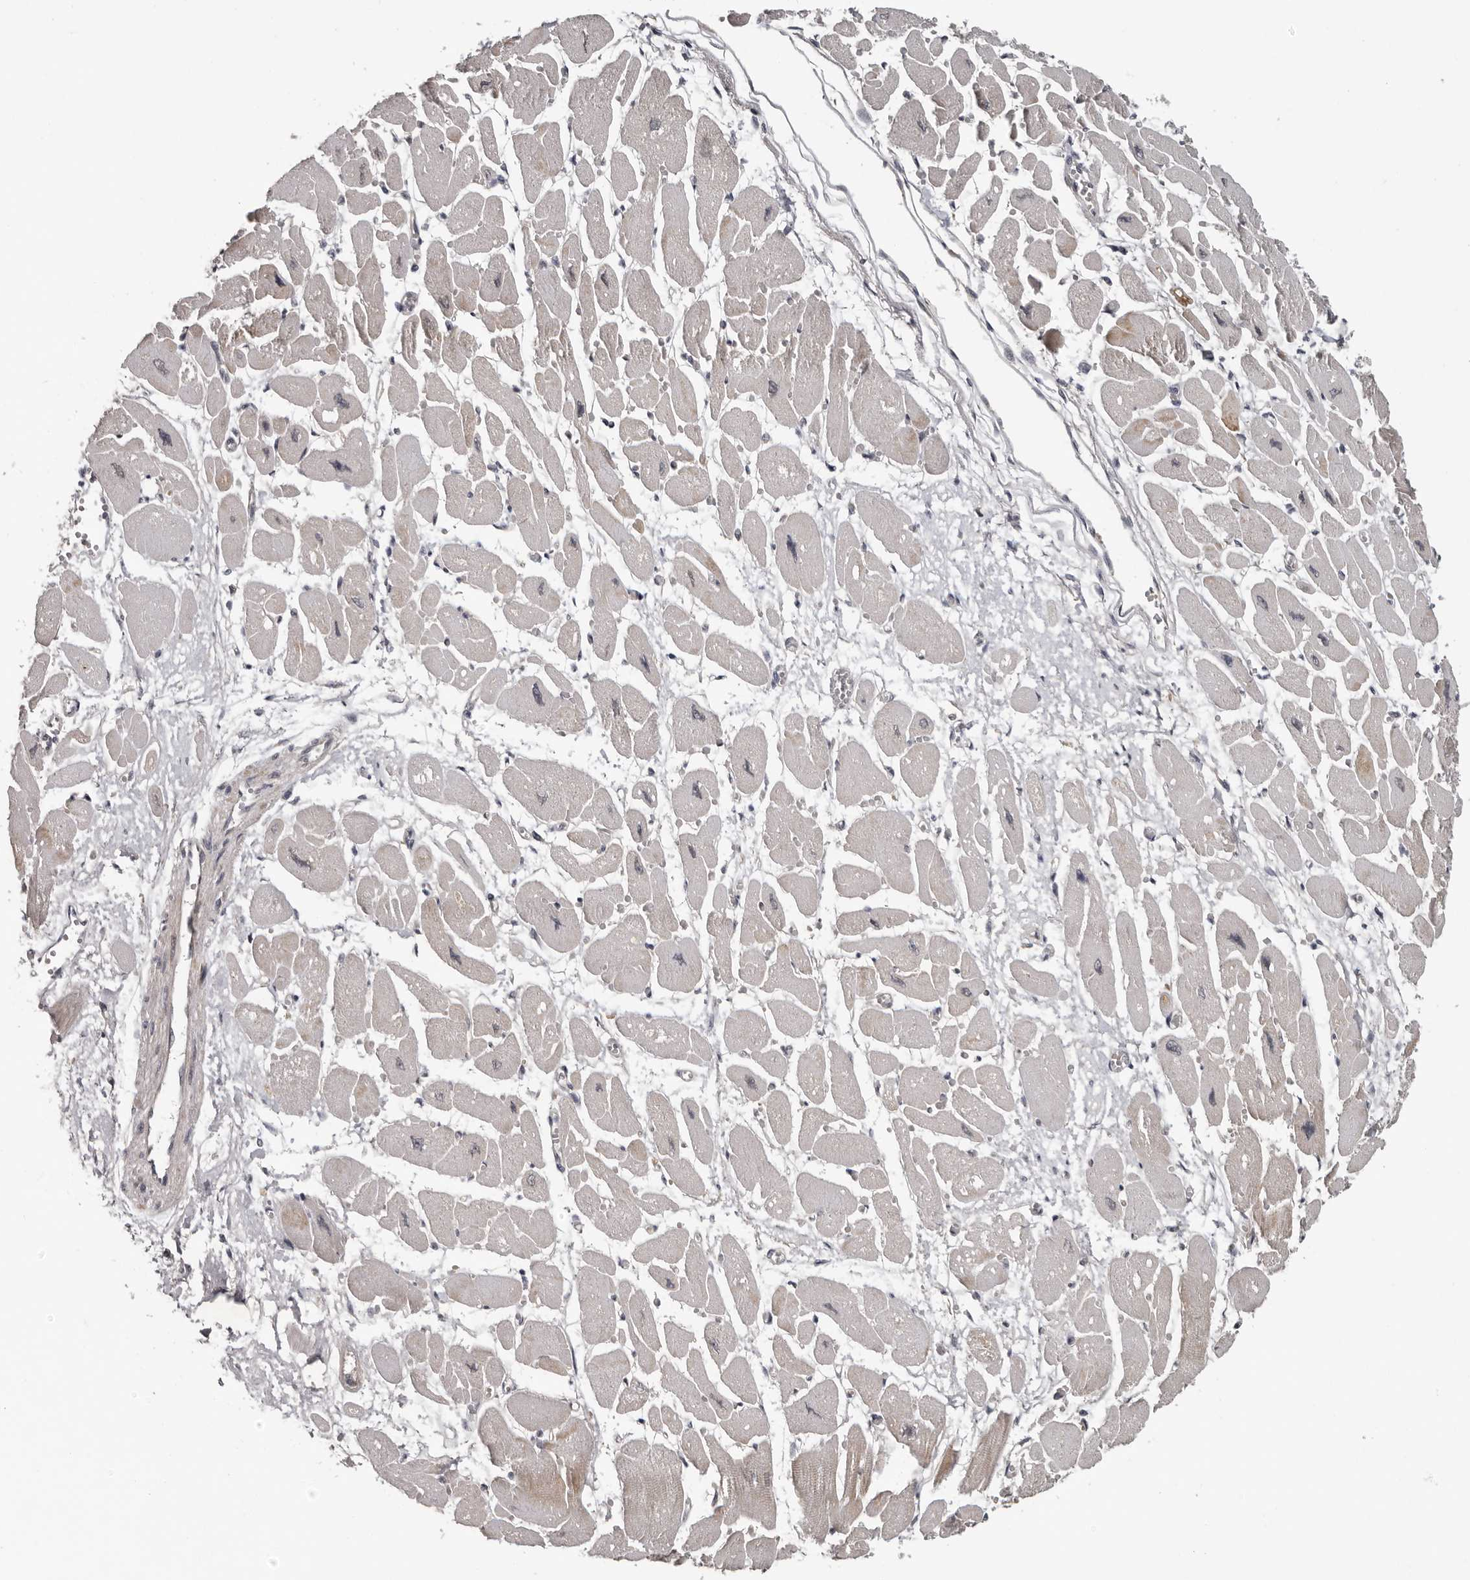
{"staining": {"intensity": "moderate", "quantity": "<25%", "location": "cytoplasmic/membranous"}, "tissue": "heart muscle", "cell_type": "Cardiomyocytes", "image_type": "normal", "snomed": [{"axis": "morphology", "description": "Normal tissue, NOS"}, {"axis": "topography", "description": "Heart"}], "caption": "Heart muscle stained with DAB immunohistochemistry shows low levels of moderate cytoplasmic/membranous staining in about <25% of cardiomyocytes.", "gene": "ANKRD44", "patient": {"sex": "female", "age": 54}}